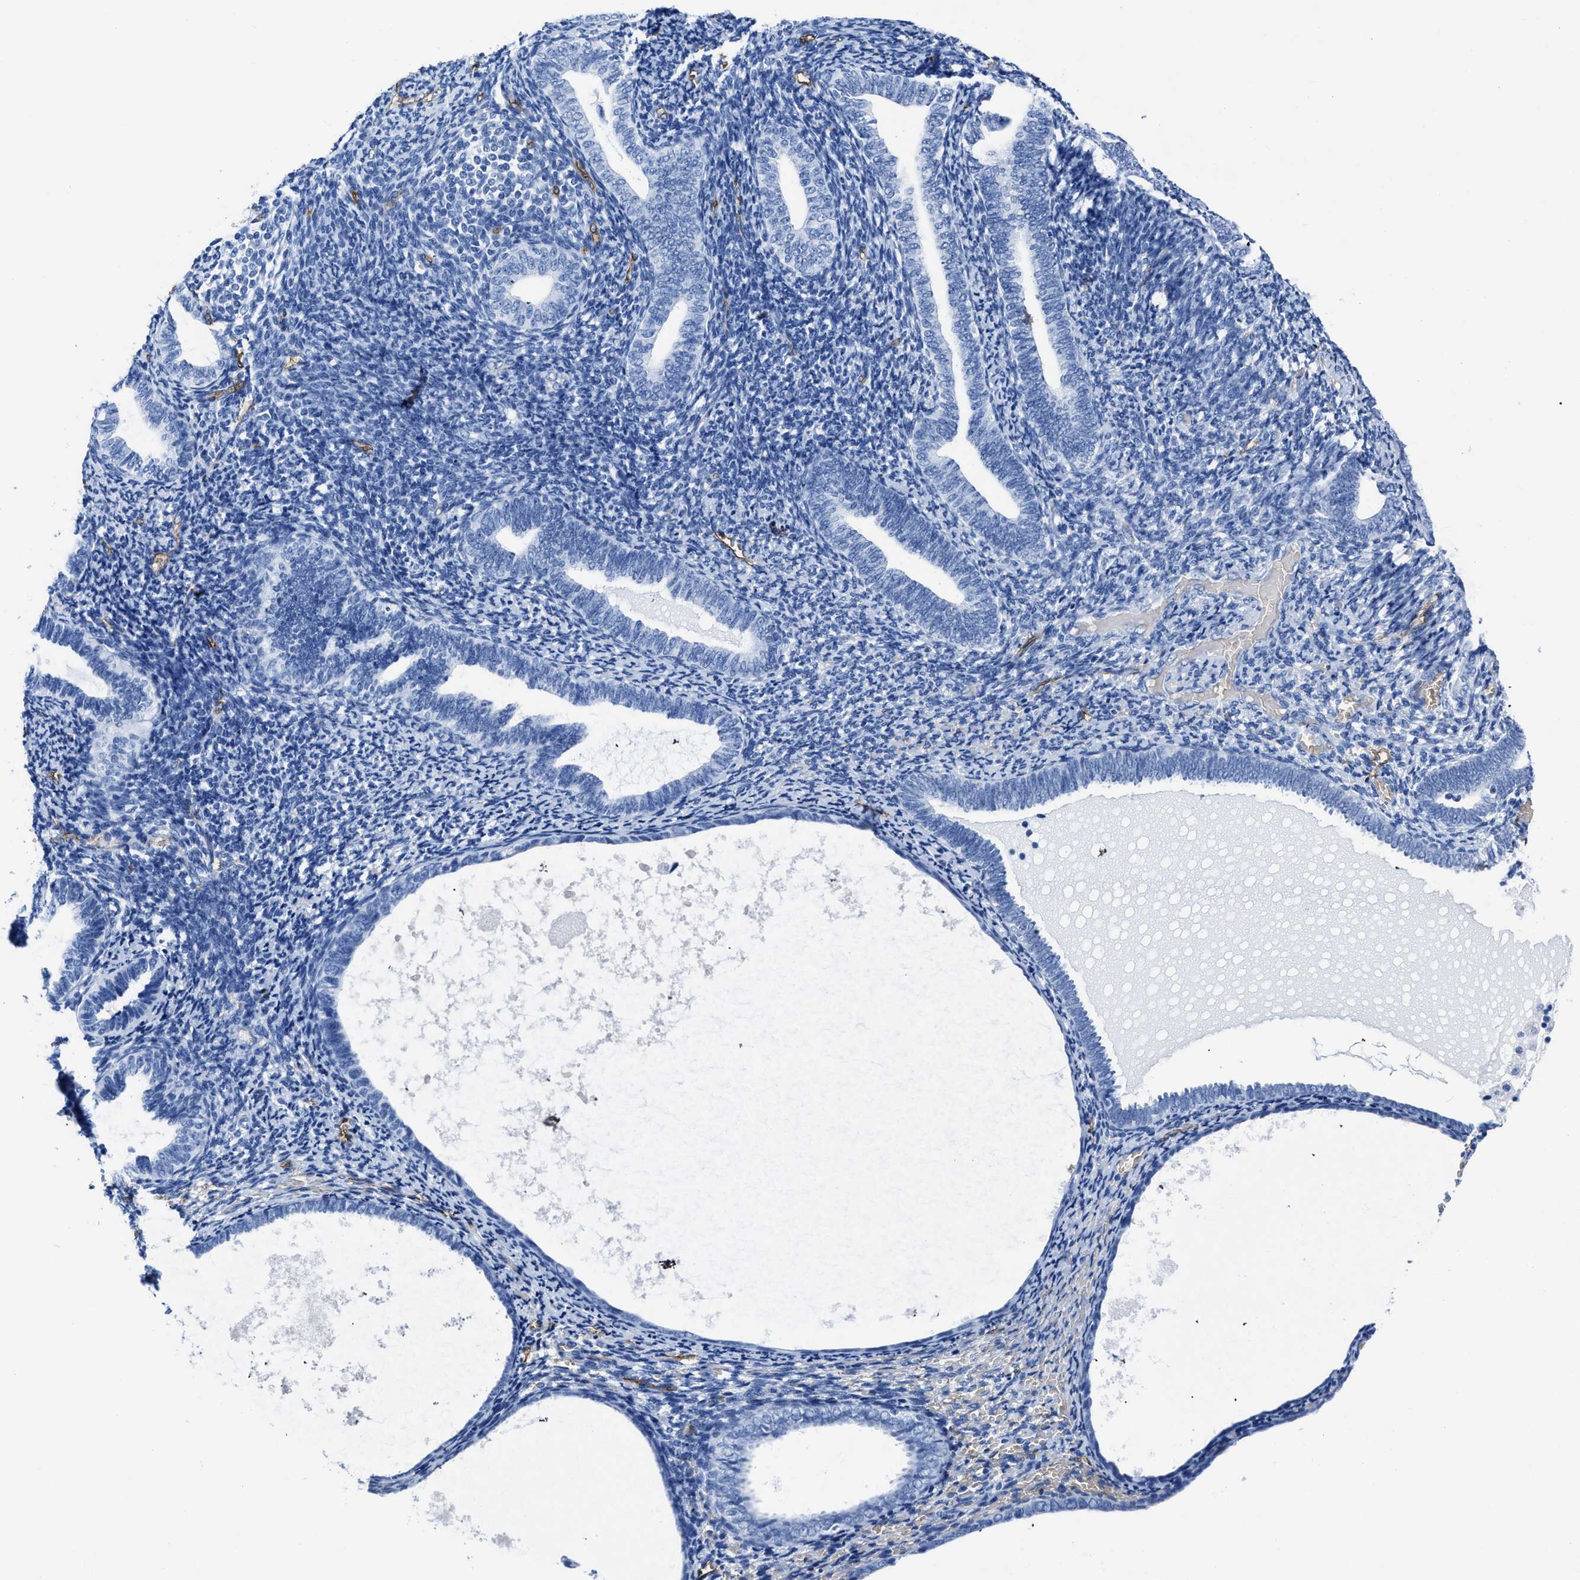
{"staining": {"intensity": "negative", "quantity": "none", "location": "none"}, "tissue": "endometrium", "cell_type": "Cells in endometrial stroma", "image_type": "normal", "snomed": [{"axis": "morphology", "description": "Normal tissue, NOS"}, {"axis": "topography", "description": "Endometrium"}], "caption": "This histopathology image is of benign endometrium stained with IHC to label a protein in brown with the nuclei are counter-stained blue. There is no positivity in cells in endometrial stroma.", "gene": "AQP1", "patient": {"sex": "female", "age": 66}}